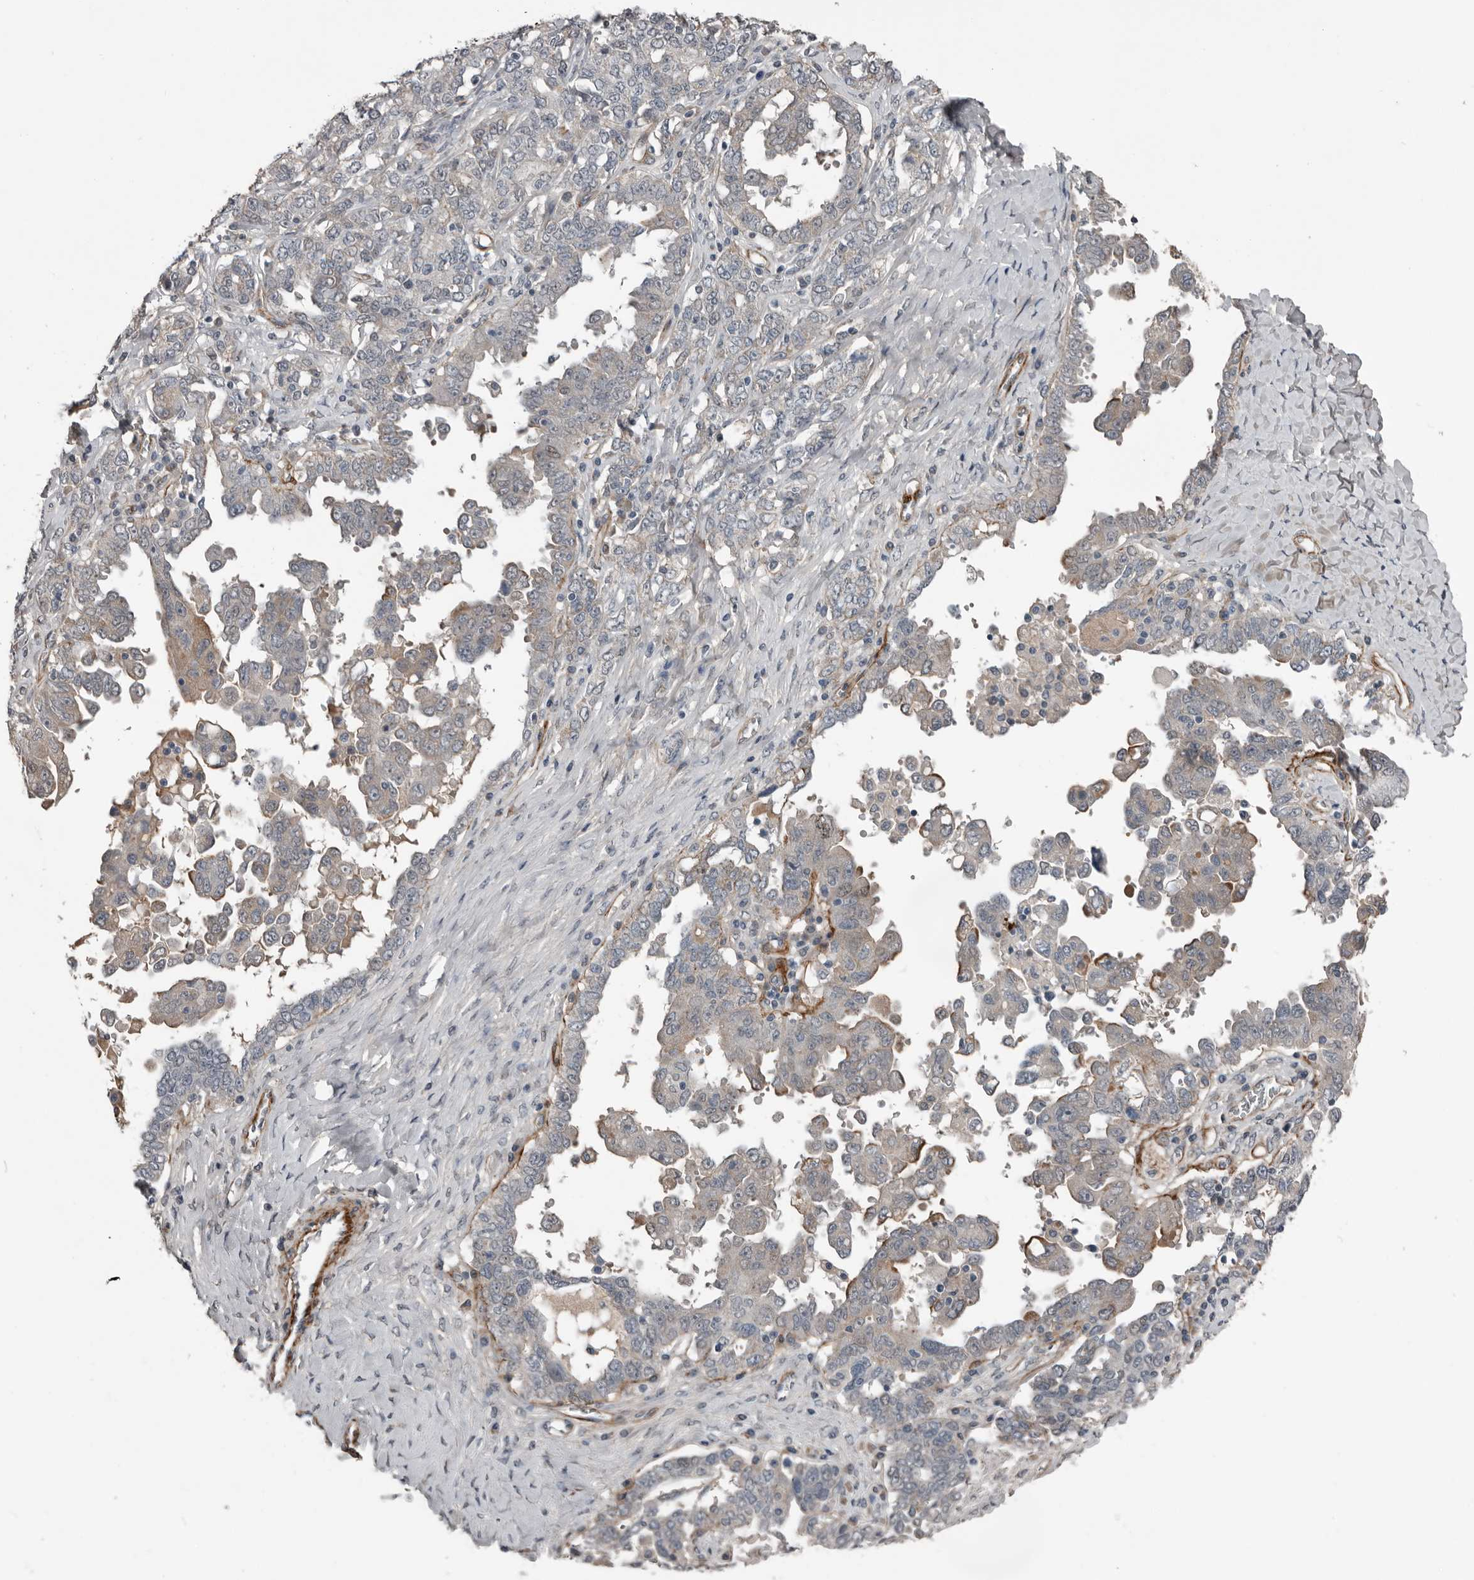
{"staining": {"intensity": "negative", "quantity": "none", "location": "none"}, "tissue": "ovarian cancer", "cell_type": "Tumor cells", "image_type": "cancer", "snomed": [{"axis": "morphology", "description": "Carcinoma, endometroid"}, {"axis": "topography", "description": "Ovary"}], "caption": "Image shows no significant protein staining in tumor cells of ovarian cancer (endometroid carcinoma). (DAB (3,3'-diaminobenzidine) IHC visualized using brightfield microscopy, high magnification).", "gene": "C1orf216", "patient": {"sex": "female", "age": 62}}